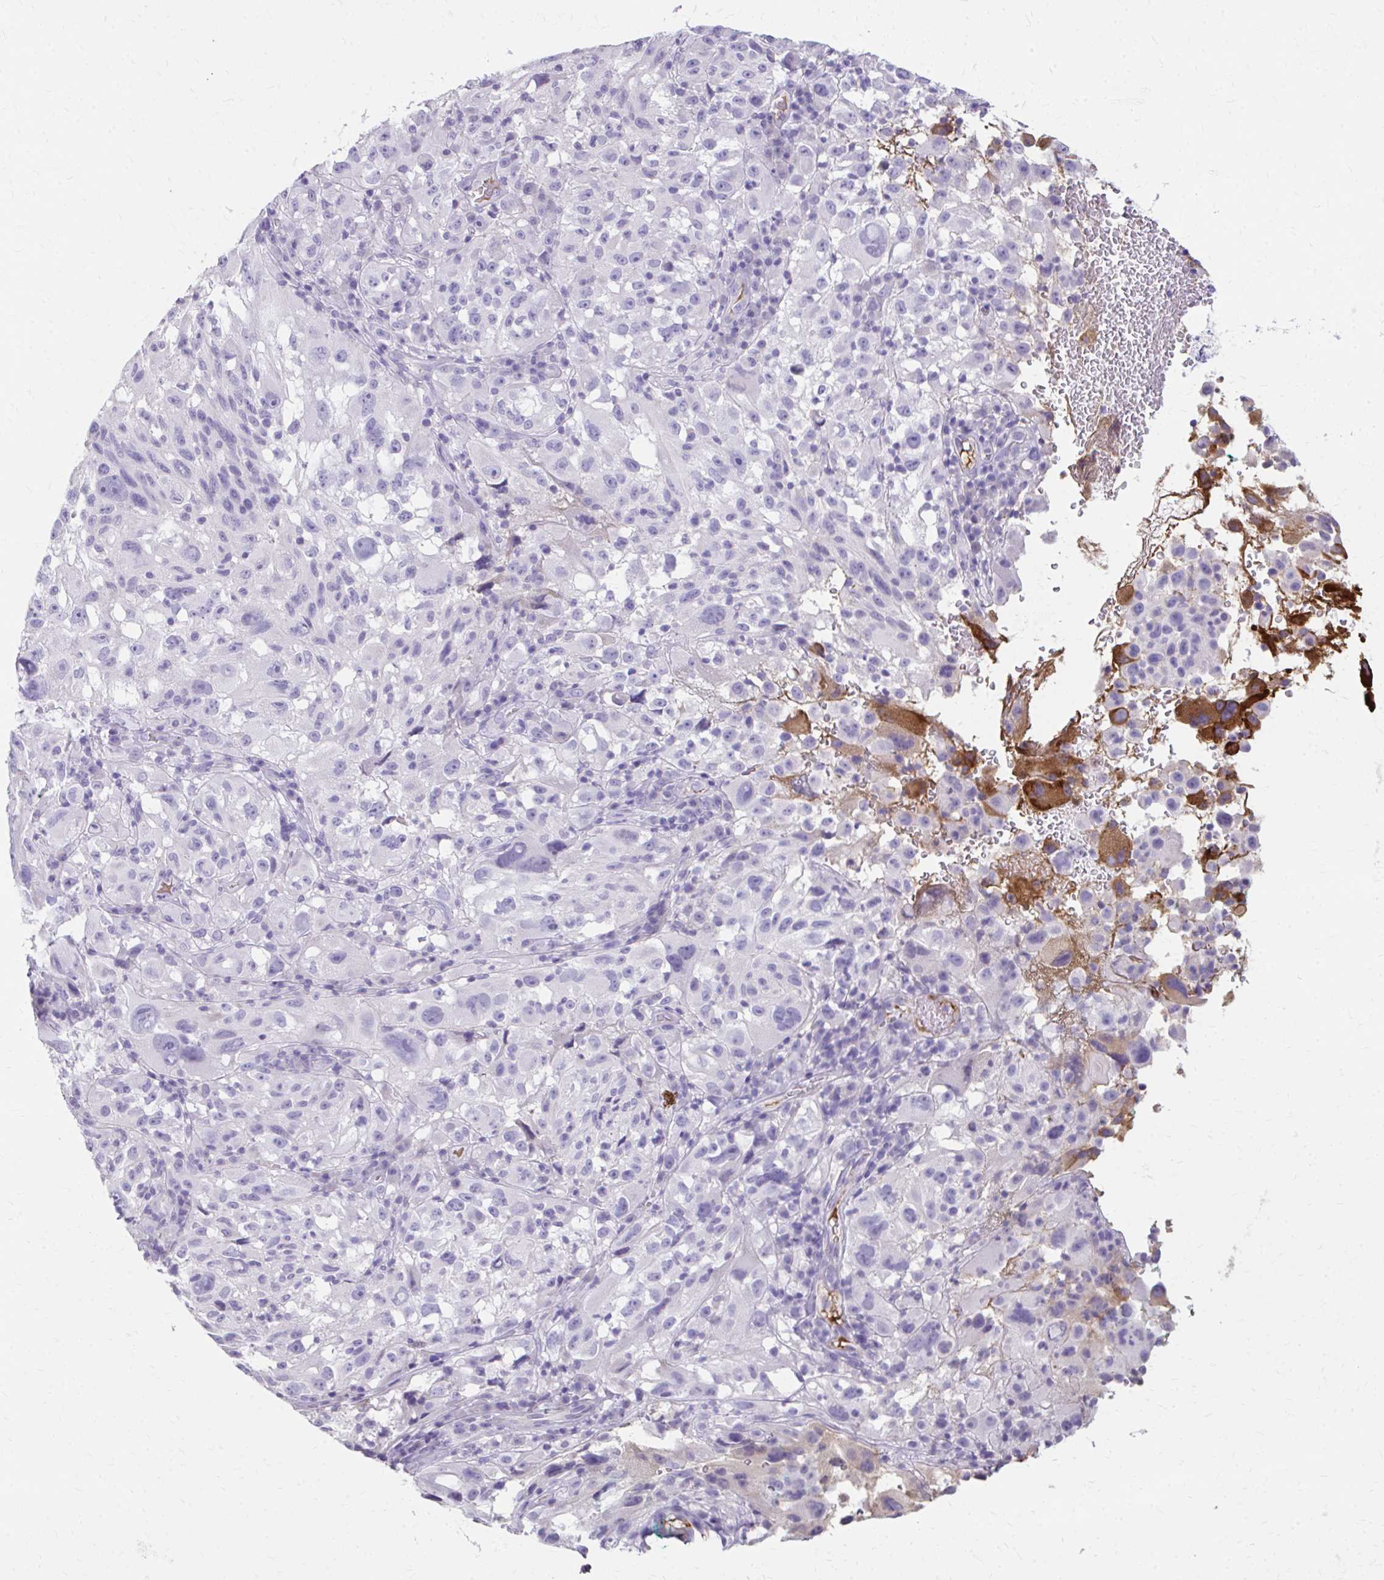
{"staining": {"intensity": "negative", "quantity": "none", "location": "none"}, "tissue": "melanoma", "cell_type": "Tumor cells", "image_type": "cancer", "snomed": [{"axis": "morphology", "description": "Malignant melanoma, NOS"}, {"axis": "topography", "description": "Skin"}], "caption": "This micrograph is of melanoma stained with immunohistochemistry to label a protein in brown with the nuclei are counter-stained blue. There is no staining in tumor cells.", "gene": "CFH", "patient": {"sex": "female", "age": 71}}